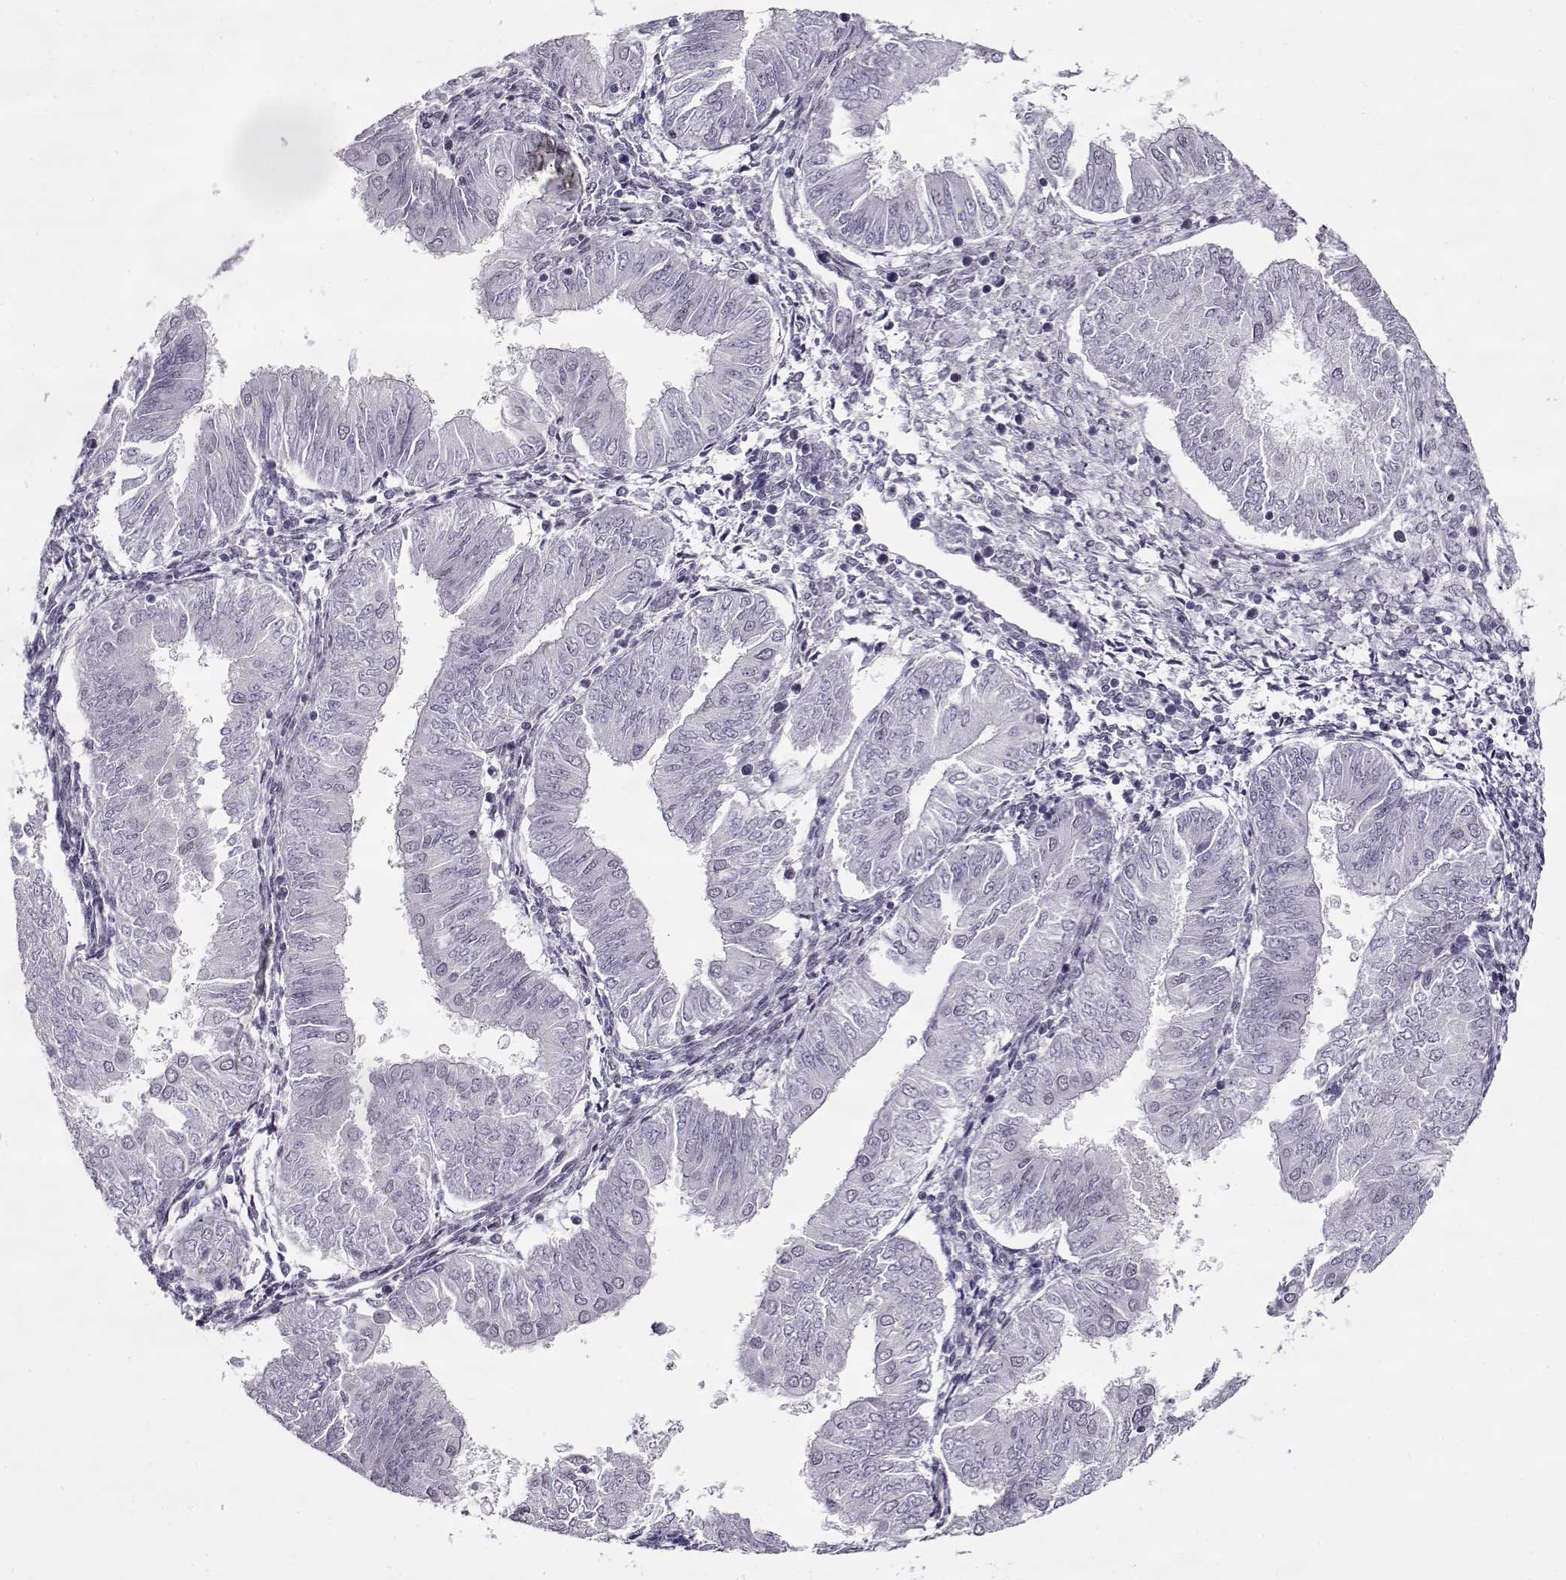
{"staining": {"intensity": "negative", "quantity": "none", "location": "none"}, "tissue": "endometrial cancer", "cell_type": "Tumor cells", "image_type": "cancer", "snomed": [{"axis": "morphology", "description": "Adenocarcinoma, NOS"}, {"axis": "topography", "description": "Endometrium"}], "caption": "Immunohistochemistry (IHC) micrograph of neoplastic tissue: endometrial cancer stained with DAB reveals no significant protein positivity in tumor cells. (Brightfield microscopy of DAB (3,3'-diaminobenzidine) immunohistochemistry at high magnification).", "gene": "PRMT8", "patient": {"sex": "female", "age": 53}}